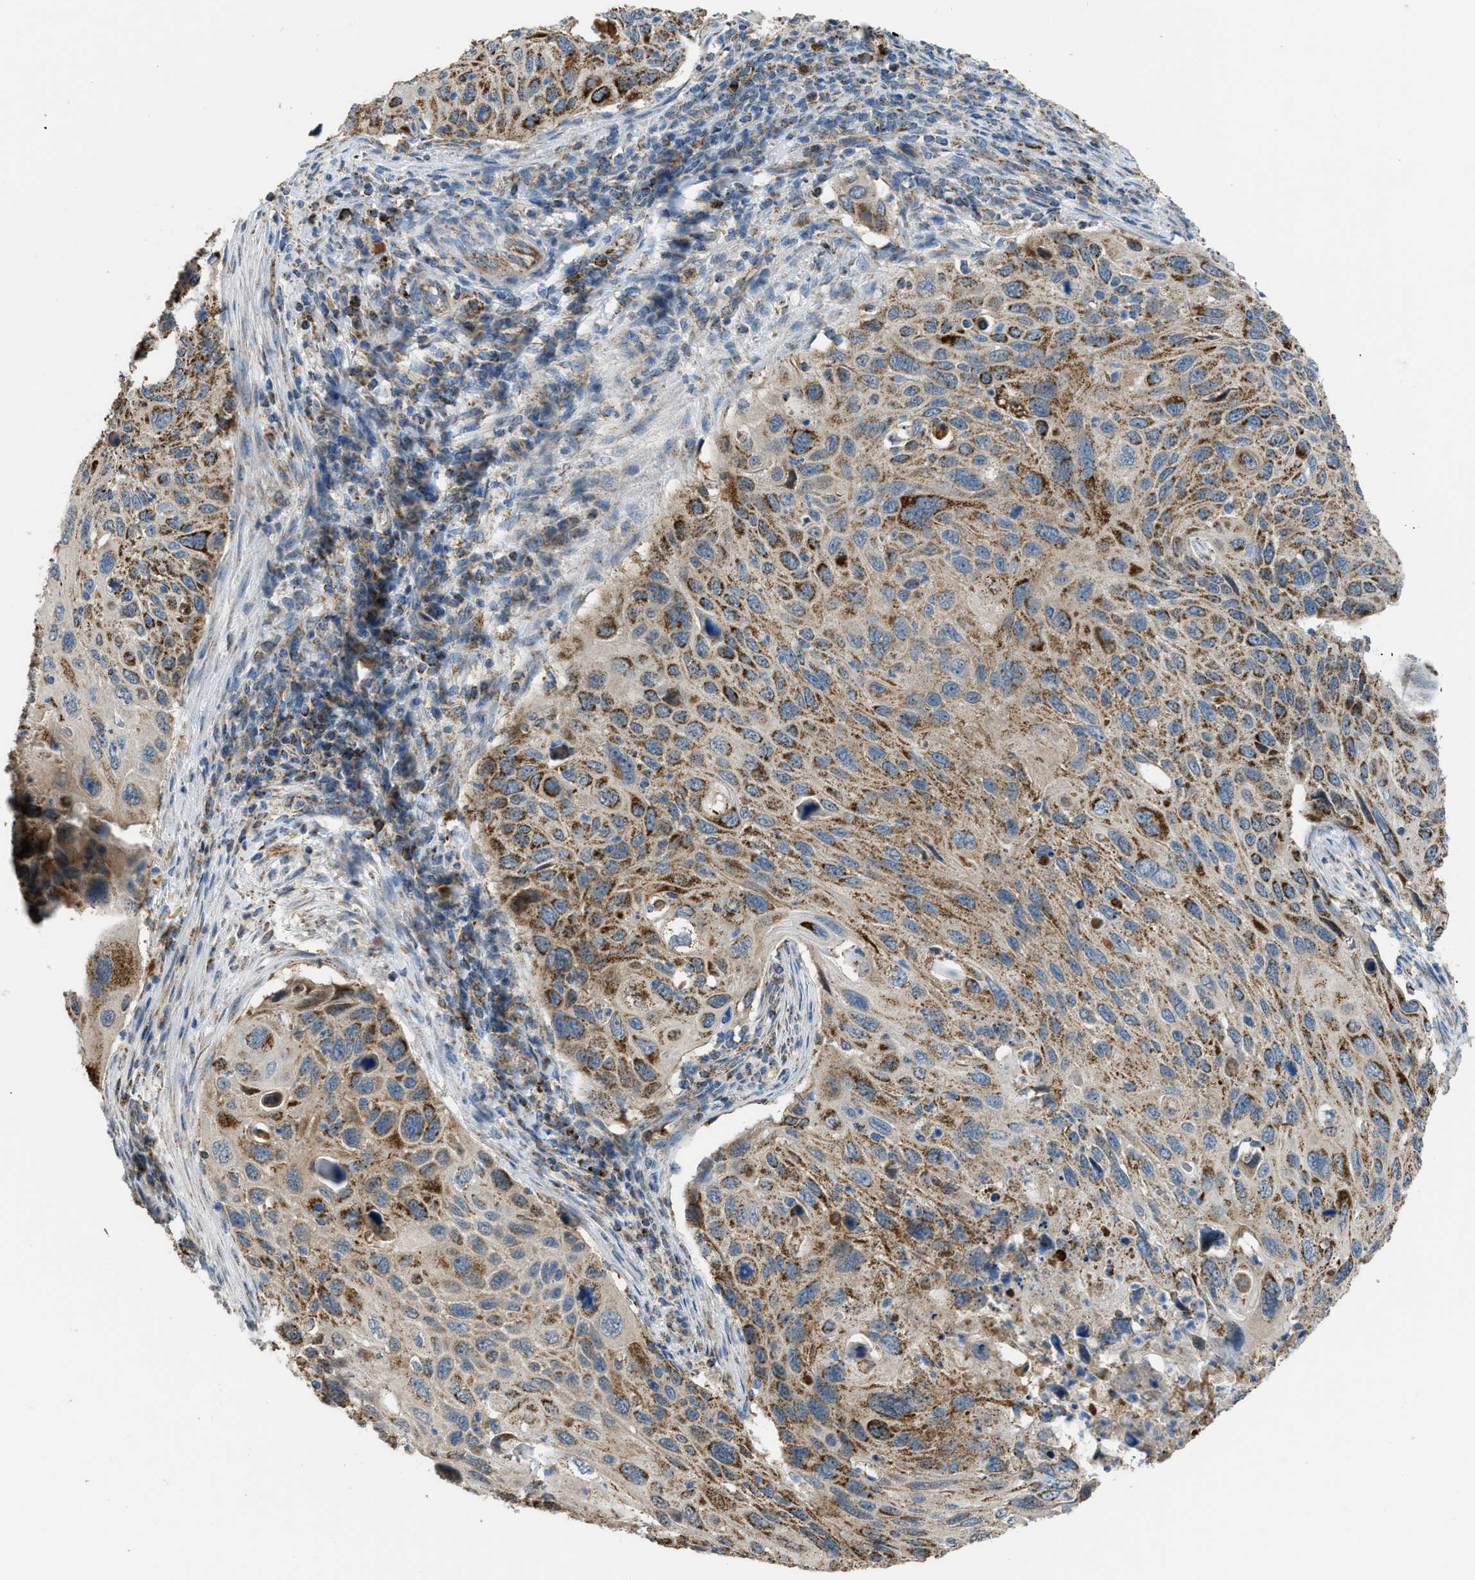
{"staining": {"intensity": "moderate", "quantity": ">75%", "location": "cytoplasmic/membranous"}, "tissue": "cervical cancer", "cell_type": "Tumor cells", "image_type": "cancer", "snomed": [{"axis": "morphology", "description": "Squamous cell carcinoma, NOS"}, {"axis": "topography", "description": "Cervix"}], "caption": "Protein staining of squamous cell carcinoma (cervical) tissue shows moderate cytoplasmic/membranous expression in about >75% of tumor cells.", "gene": "ETFB", "patient": {"sex": "female", "age": 70}}